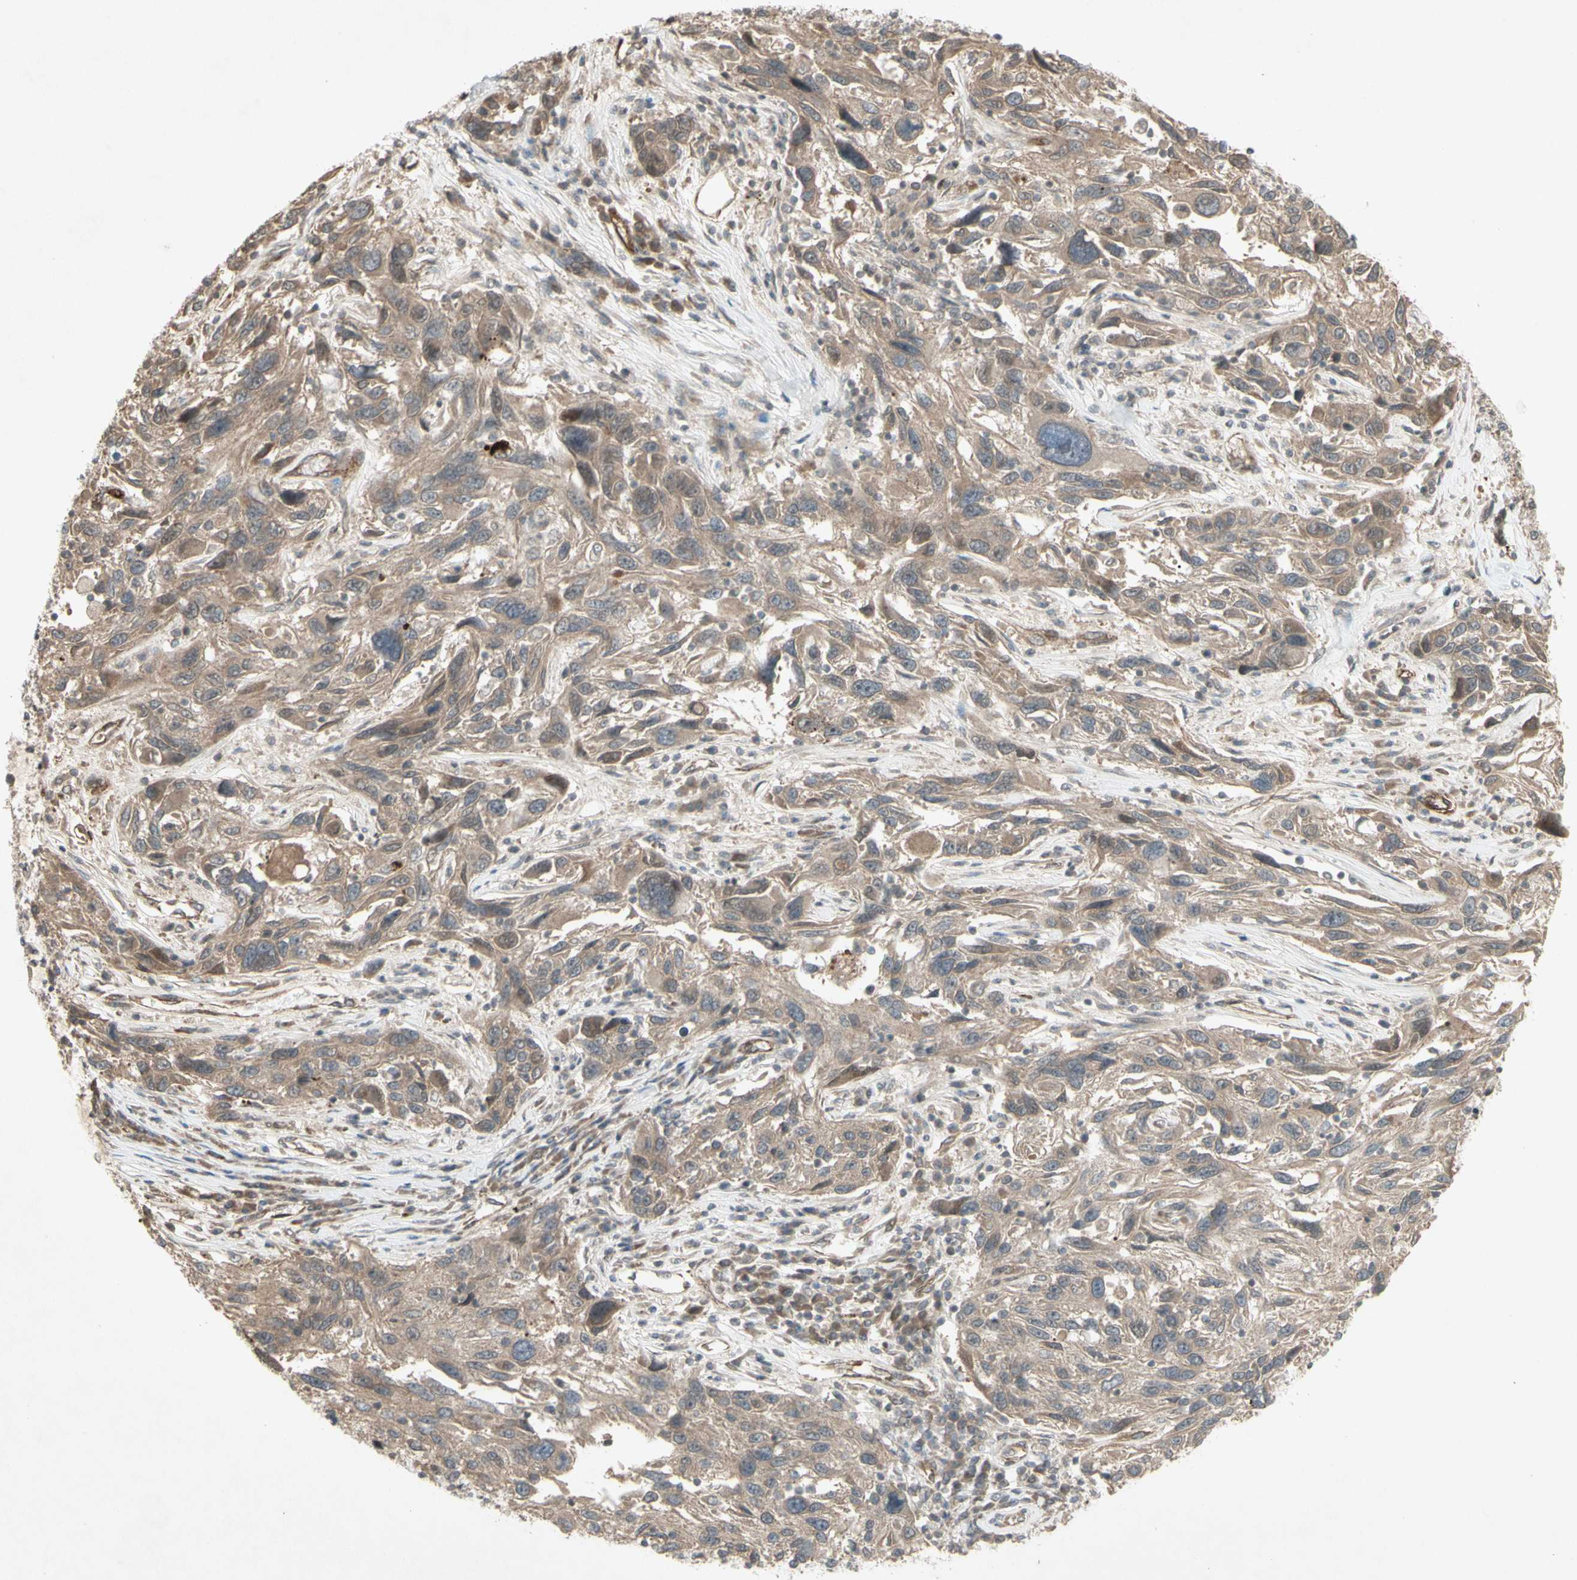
{"staining": {"intensity": "weak", "quantity": ">75%", "location": "cytoplasmic/membranous"}, "tissue": "melanoma", "cell_type": "Tumor cells", "image_type": "cancer", "snomed": [{"axis": "morphology", "description": "Malignant melanoma, NOS"}, {"axis": "topography", "description": "Skin"}], "caption": "DAB (3,3'-diaminobenzidine) immunohistochemical staining of human malignant melanoma exhibits weak cytoplasmic/membranous protein expression in approximately >75% of tumor cells.", "gene": "JAG1", "patient": {"sex": "male", "age": 53}}